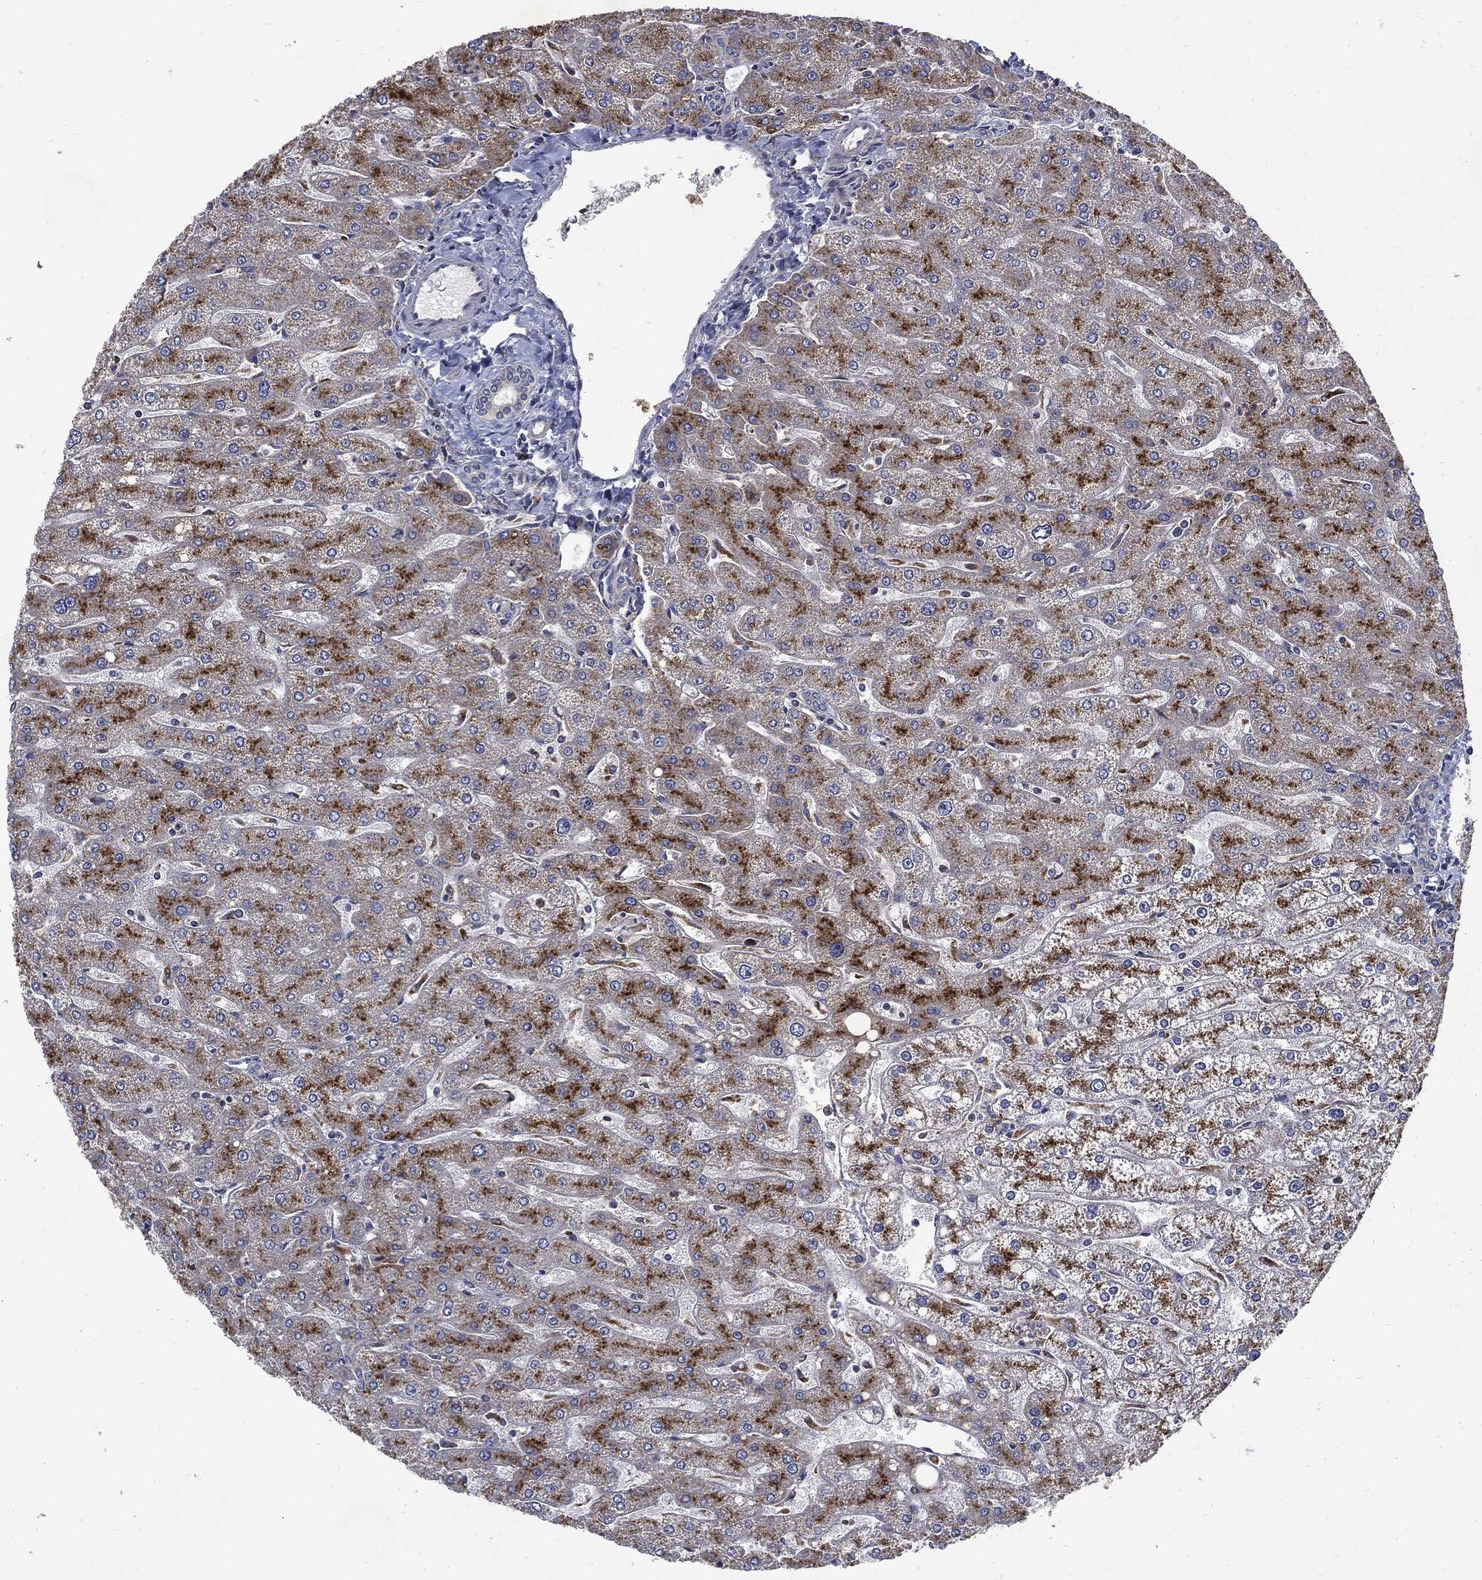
{"staining": {"intensity": "negative", "quantity": "none", "location": "none"}, "tissue": "liver", "cell_type": "Cholangiocytes", "image_type": "normal", "snomed": [{"axis": "morphology", "description": "Normal tissue, NOS"}, {"axis": "topography", "description": "Liver"}], "caption": "An immunohistochemistry (IHC) image of normal liver is shown. There is no staining in cholangiocytes of liver. Brightfield microscopy of IHC stained with DAB (3,3'-diaminobenzidine) (brown) and hematoxylin (blue), captured at high magnification.", "gene": "SLC31A2", "patient": {"sex": "male", "age": 67}}